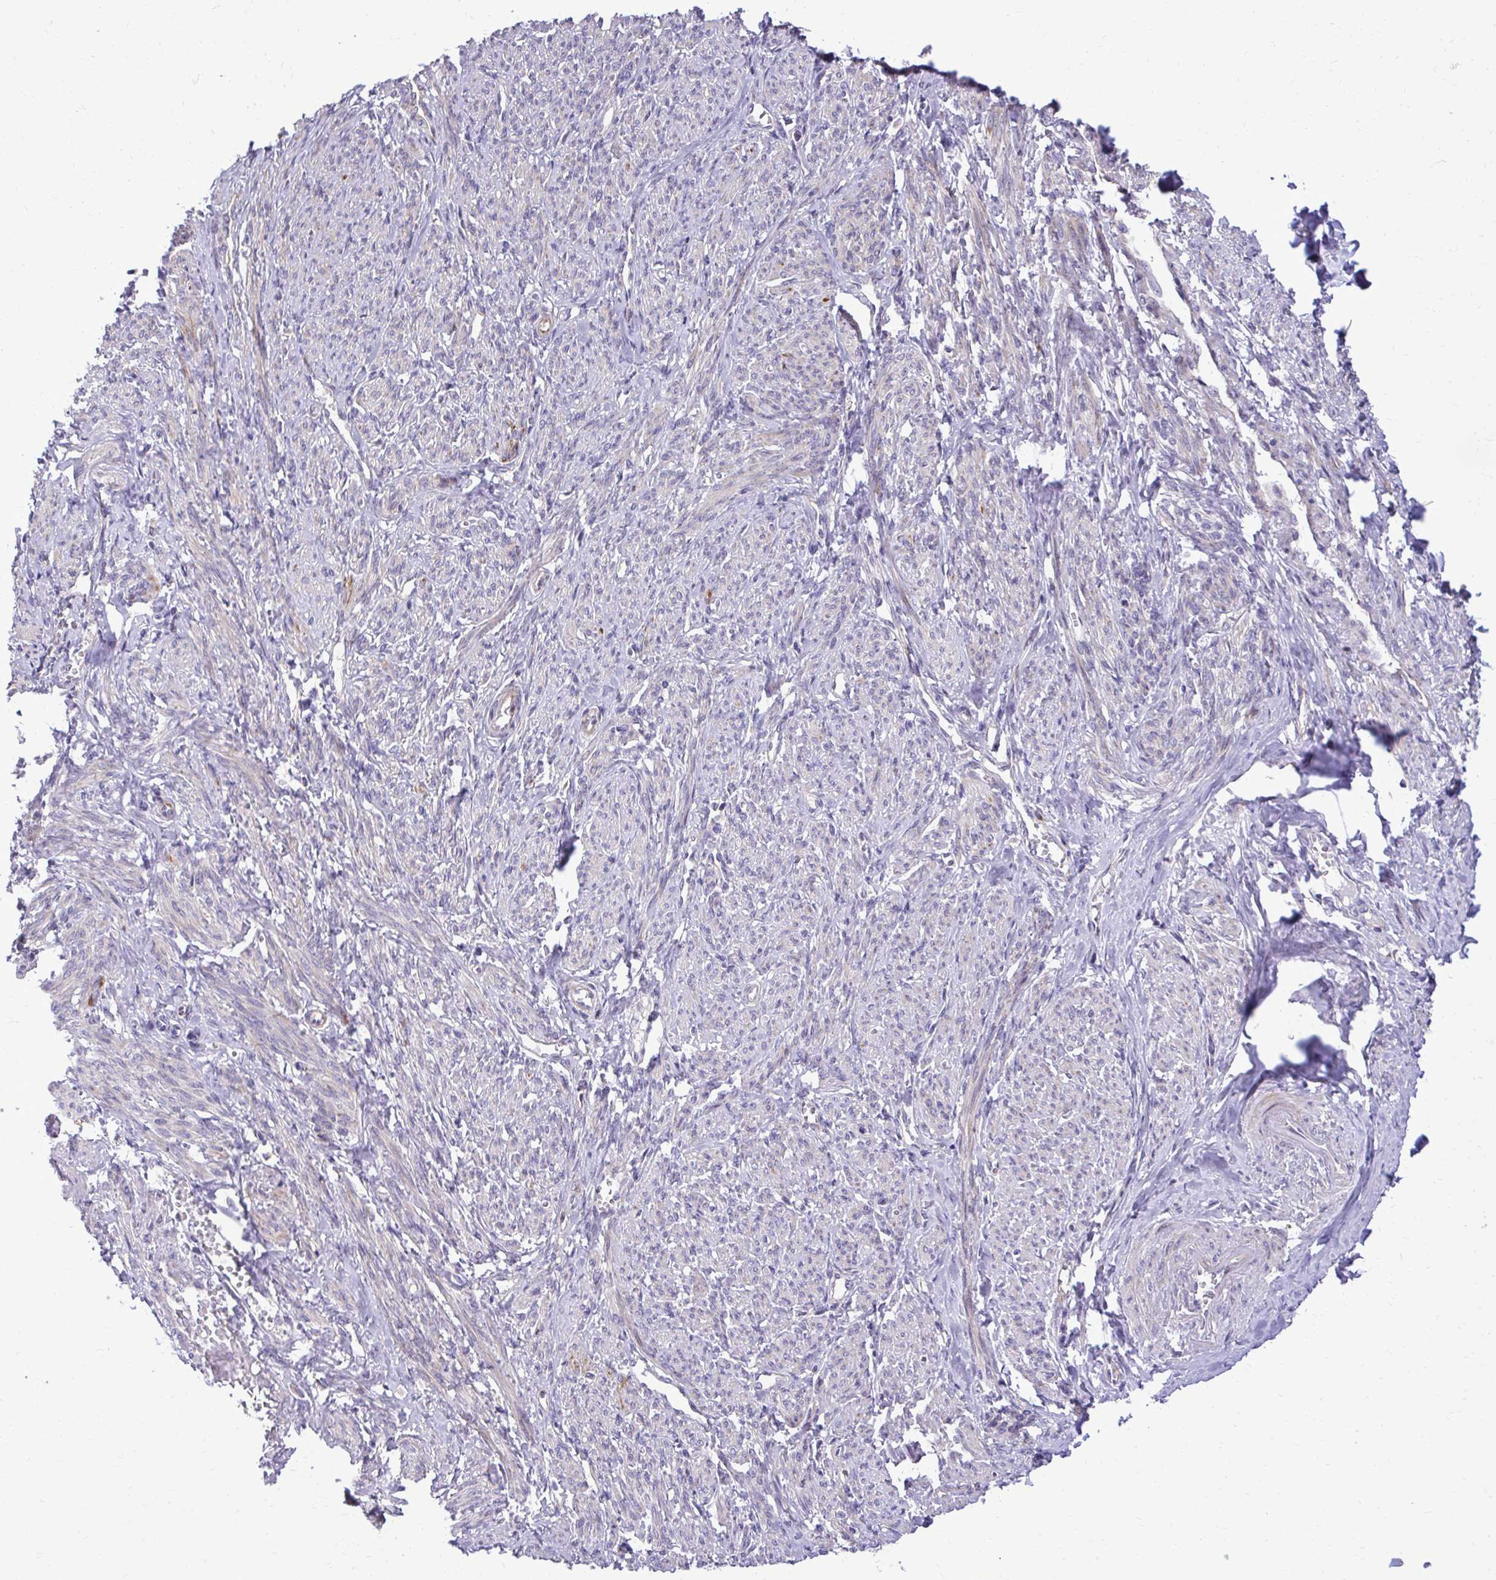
{"staining": {"intensity": "moderate", "quantity": "<25%", "location": "cytoplasmic/membranous"}, "tissue": "smooth muscle", "cell_type": "Smooth muscle cells", "image_type": "normal", "snomed": [{"axis": "morphology", "description": "Normal tissue, NOS"}, {"axis": "topography", "description": "Smooth muscle"}], "caption": "A low amount of moderate cytoplasmic/membranous staining is present in approximately <25% of smooth muscle cells in unremarkable smooth muscle.", "gene": "ABCC3", "patient": {"sex": "female", "age": 65}}